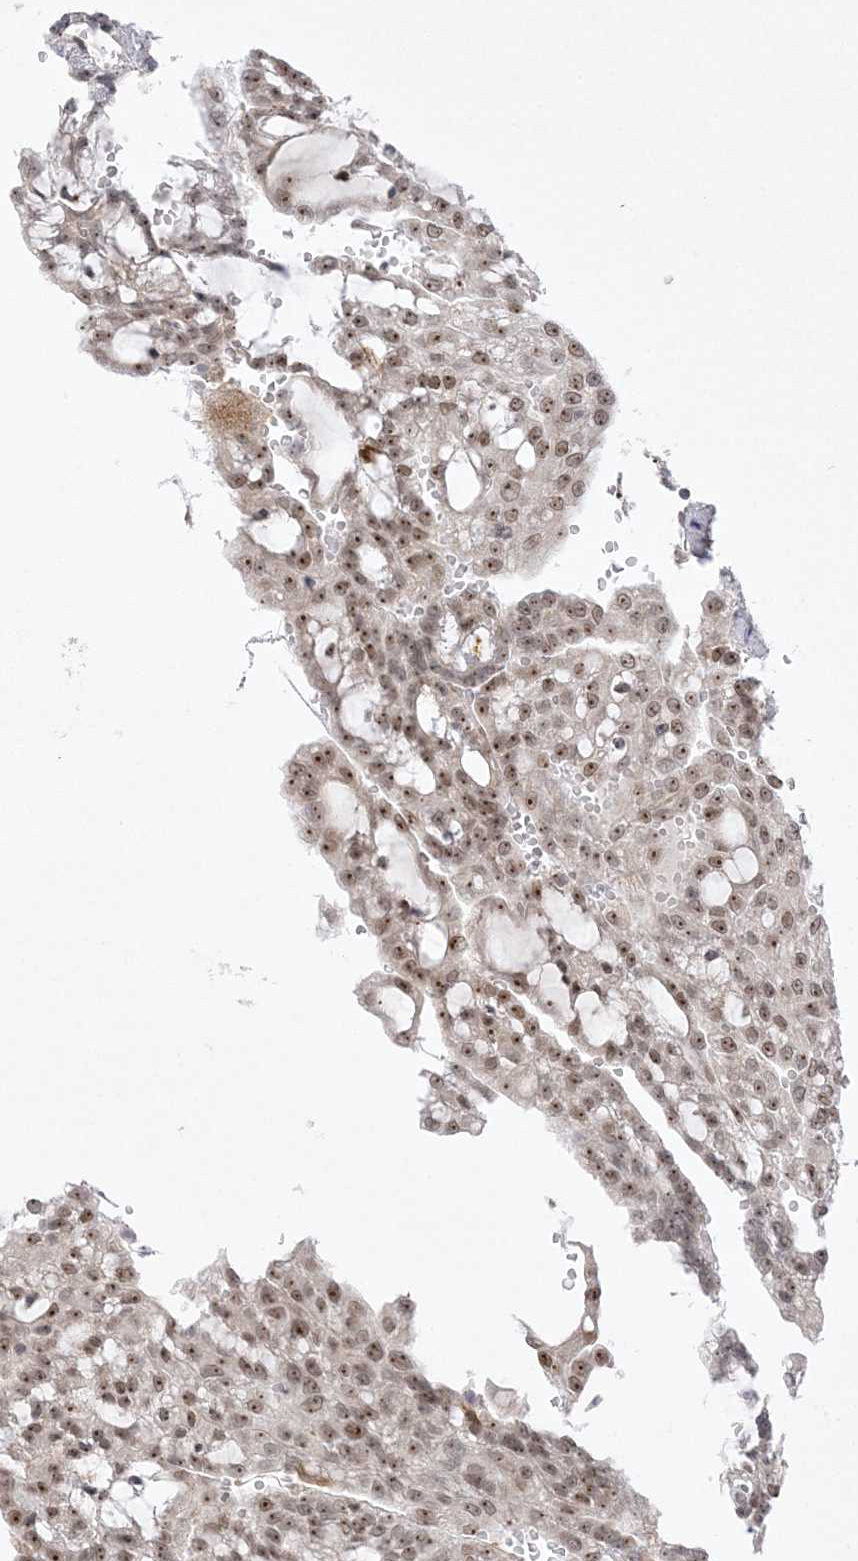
{"staining": {"intensity": "moderate", "quantity": ">75%", "location": "nuclear"}, "tissue": "renal cancer", "cell_type": "Tumor cells", "image_type": "cancer", "snomed": [{"axis": "morphology", "description": "Adenocarcinoma, NOS"}, {"axis": "topography", "description": "Kidney"}], "caption": "Renal cancer (adenocarcinoma) stained for a protein (brown) shows moderate nuclear positive positivity in approximately >75% of tumor cells.", "gene": "NPM3", "patient": {"sex": "male", "age": 63}}